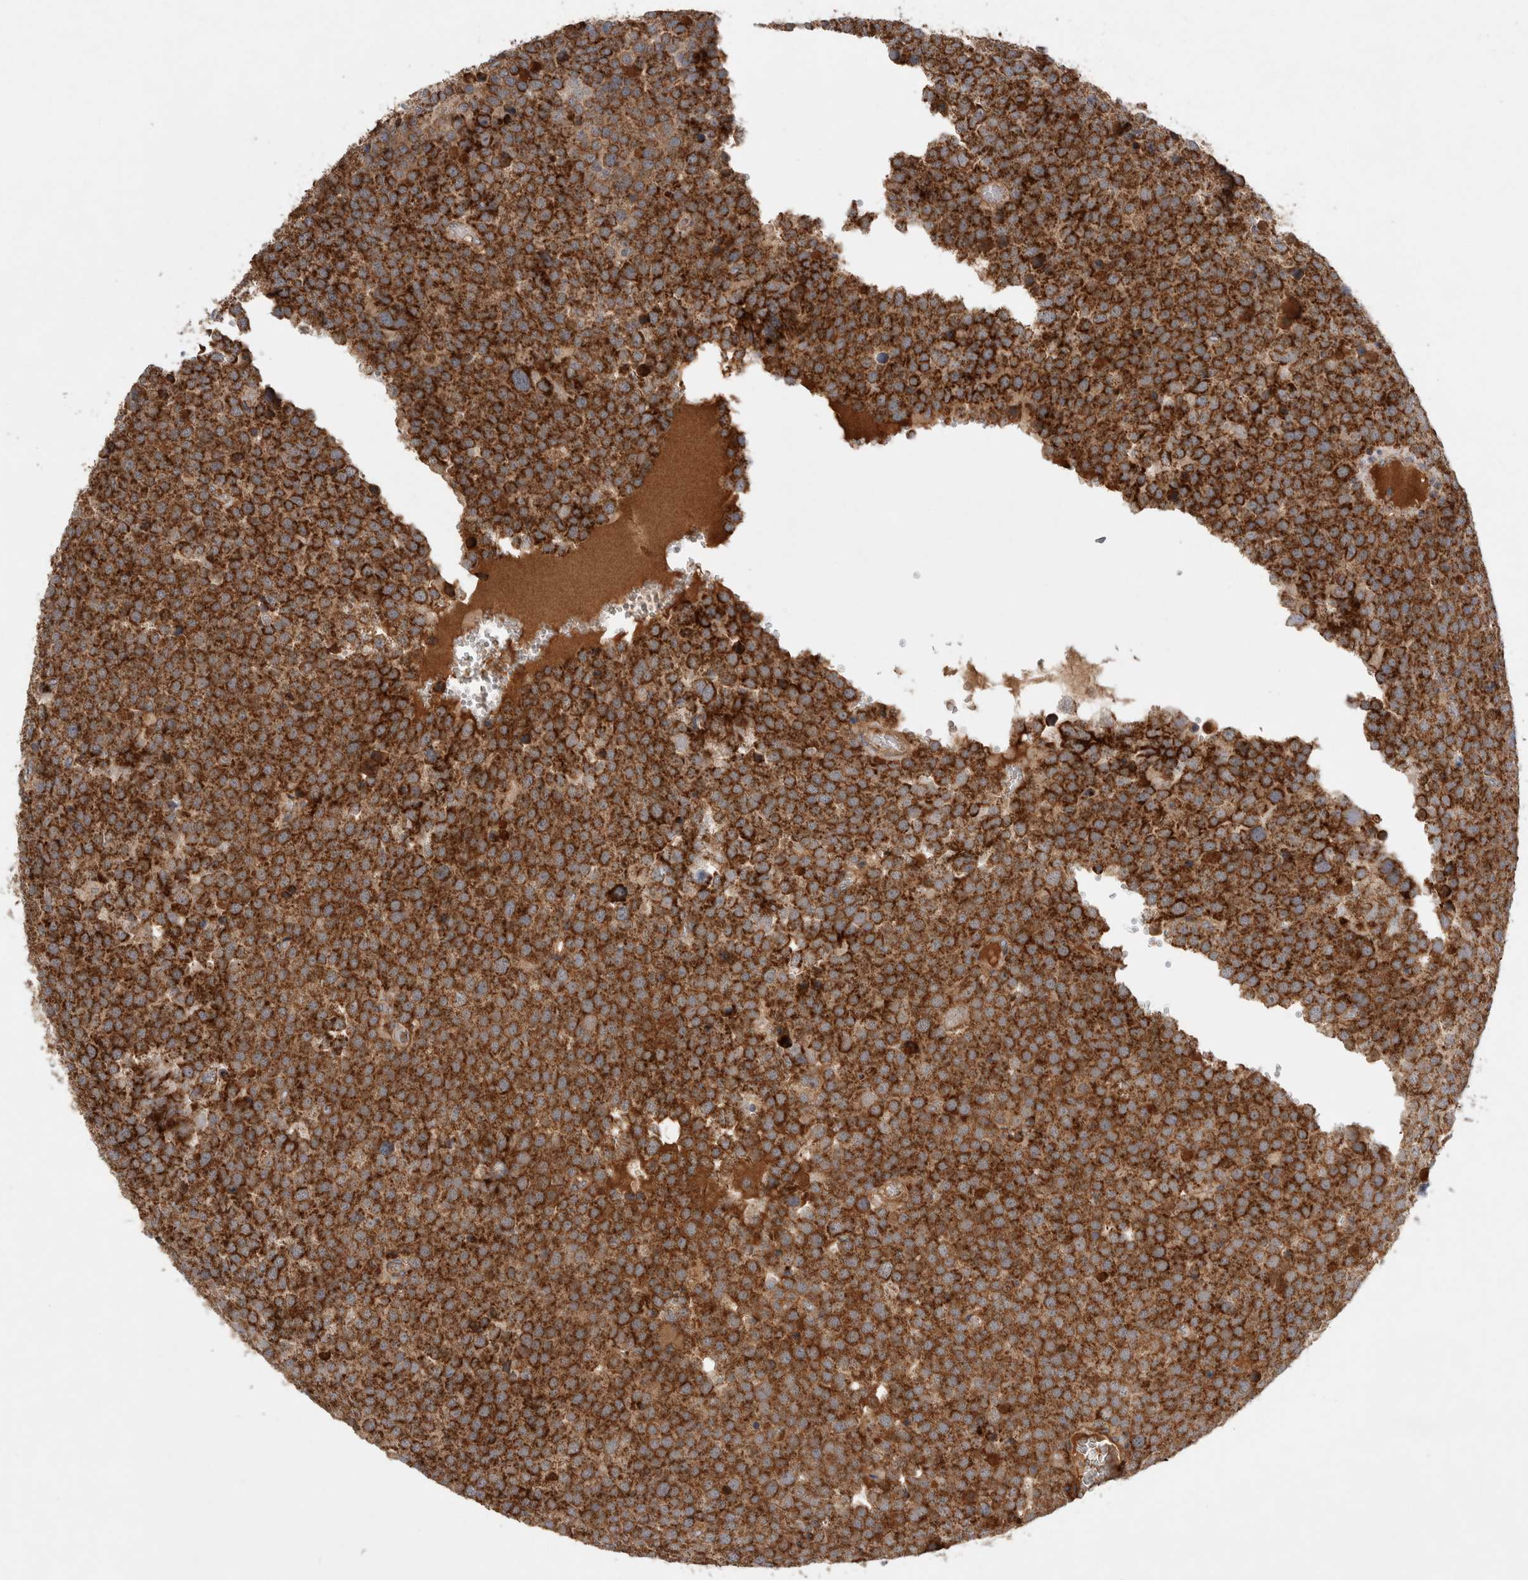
{"staining": {"intensity": "strong", "quantity": ">75%", "location": "cytoplasmic/membranous"}, "tissue": "testis cancer", "cell_type": "Tumor cells", "image_type": "cancer", "snomed": [{"axis": "morphology", "description": "Seminoma, NOS"}, {"axis": "topography", "description": "Testis"}], "caption": "Immunohistochemical staining of testis cancer (seminoma) demonstrates high levels of strong cytoplasmic/membranous protein positivity in approximately >75% of tumor cells. The protein of interest is stained brown, and the nuclei are stained in blue (DAB IHC with brightfield microscopy, high magnification).", "gene": "MRPS28", "patient": {"sex": "male", "age": 71}}